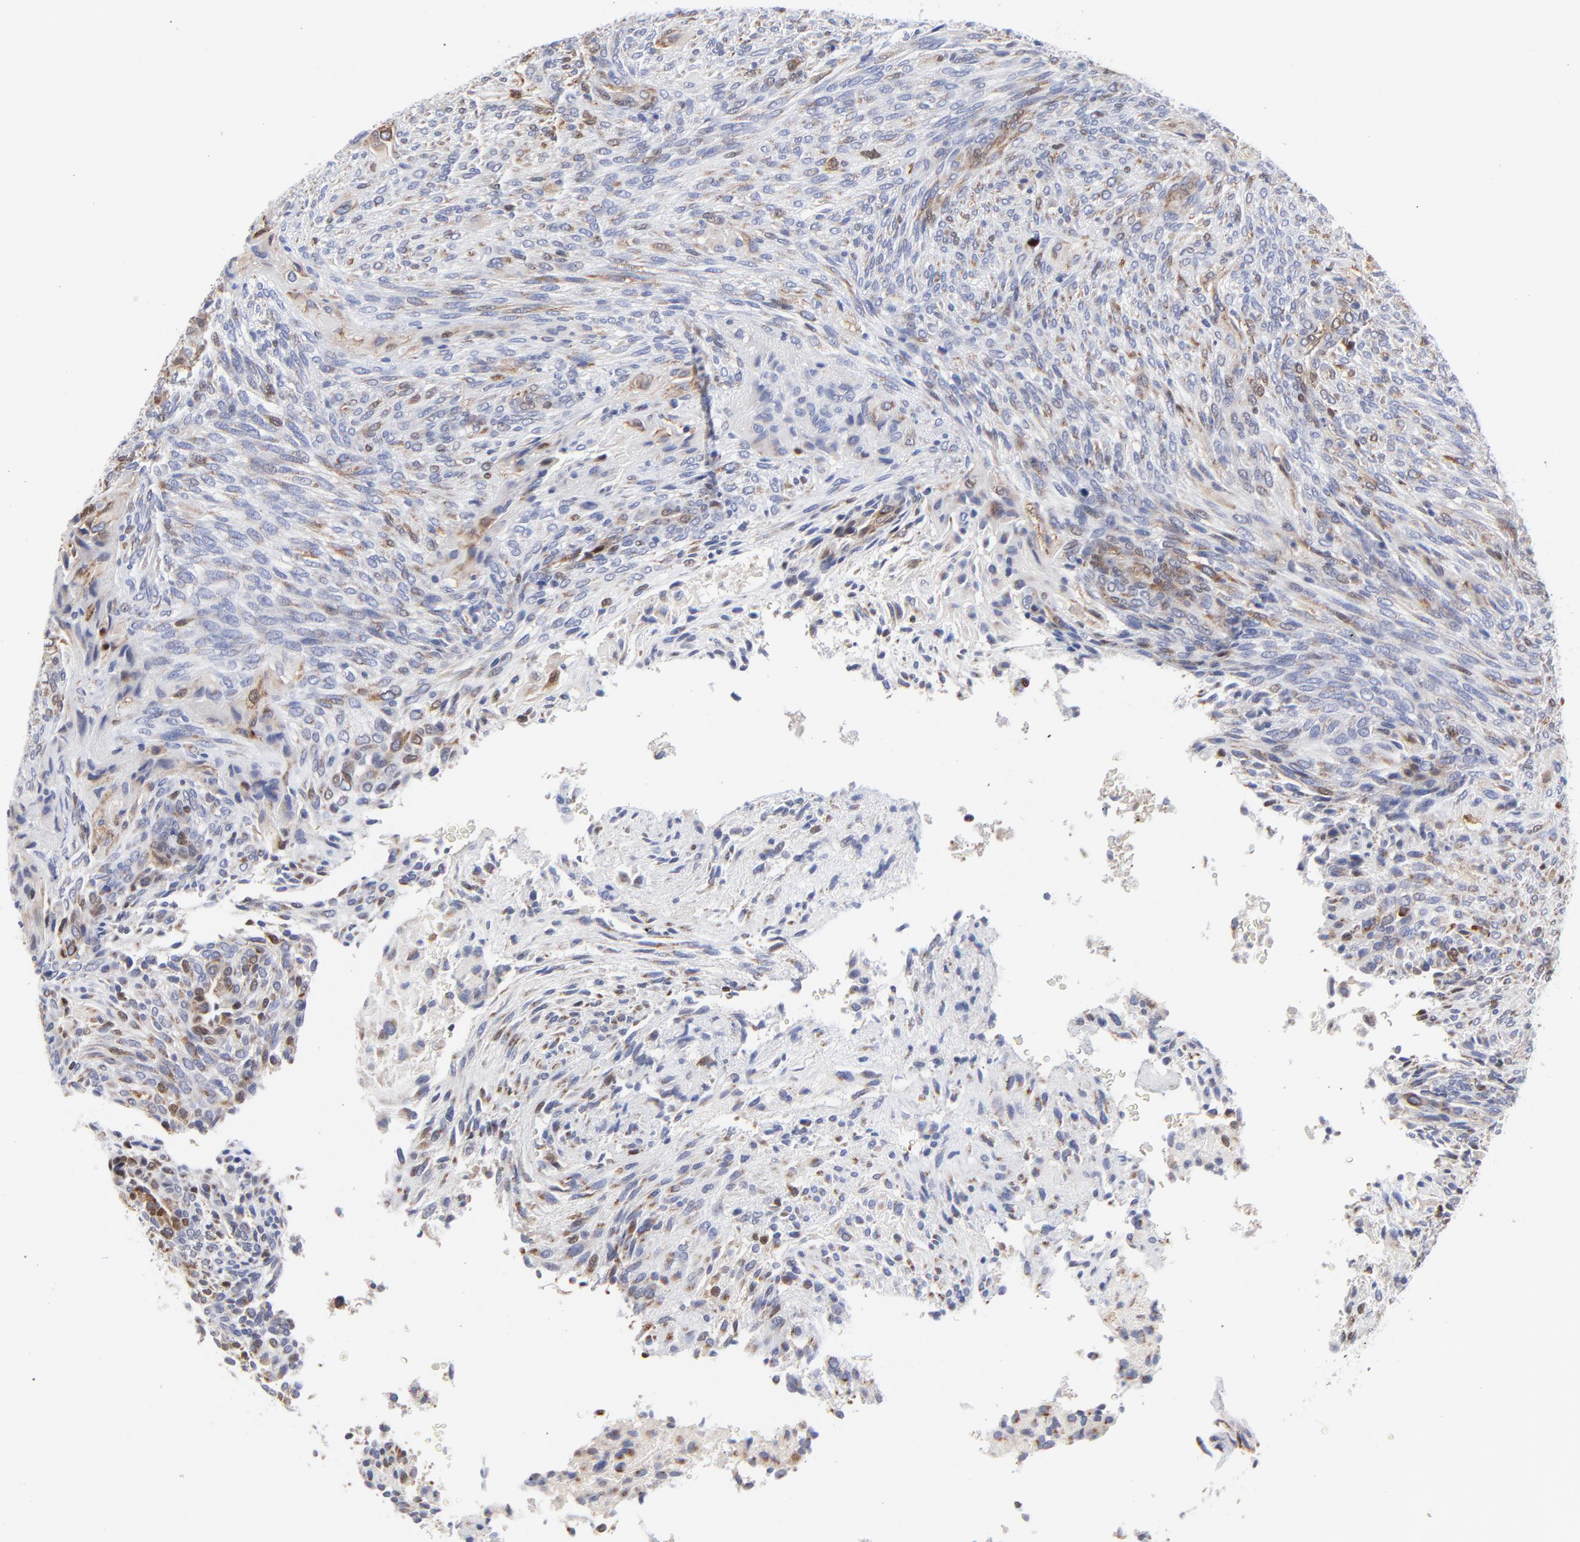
{"staining": {"intensity": "moderate", "quantity": "25%-75%", "location": "cytoplasmic/membranous,nuclear"}, "tissue": "glioma", "cell_type": "Tumor cells", "image_type": "cancer", "snomed": [{"axis": "morphology", "description": "Glioma, malignant, High grade"}, {"axis": "topography", "description": "Brain"}], "caption": "High-grade glioma (malignant) was stained to show a protein in brown. There is medium levels of moderate cytoplasmic/membranous and nuclear staining in approximately 25%-75% of tumor cells.", "gene": "NCAPH", "patient": {"sex": "female", "age": 50}}